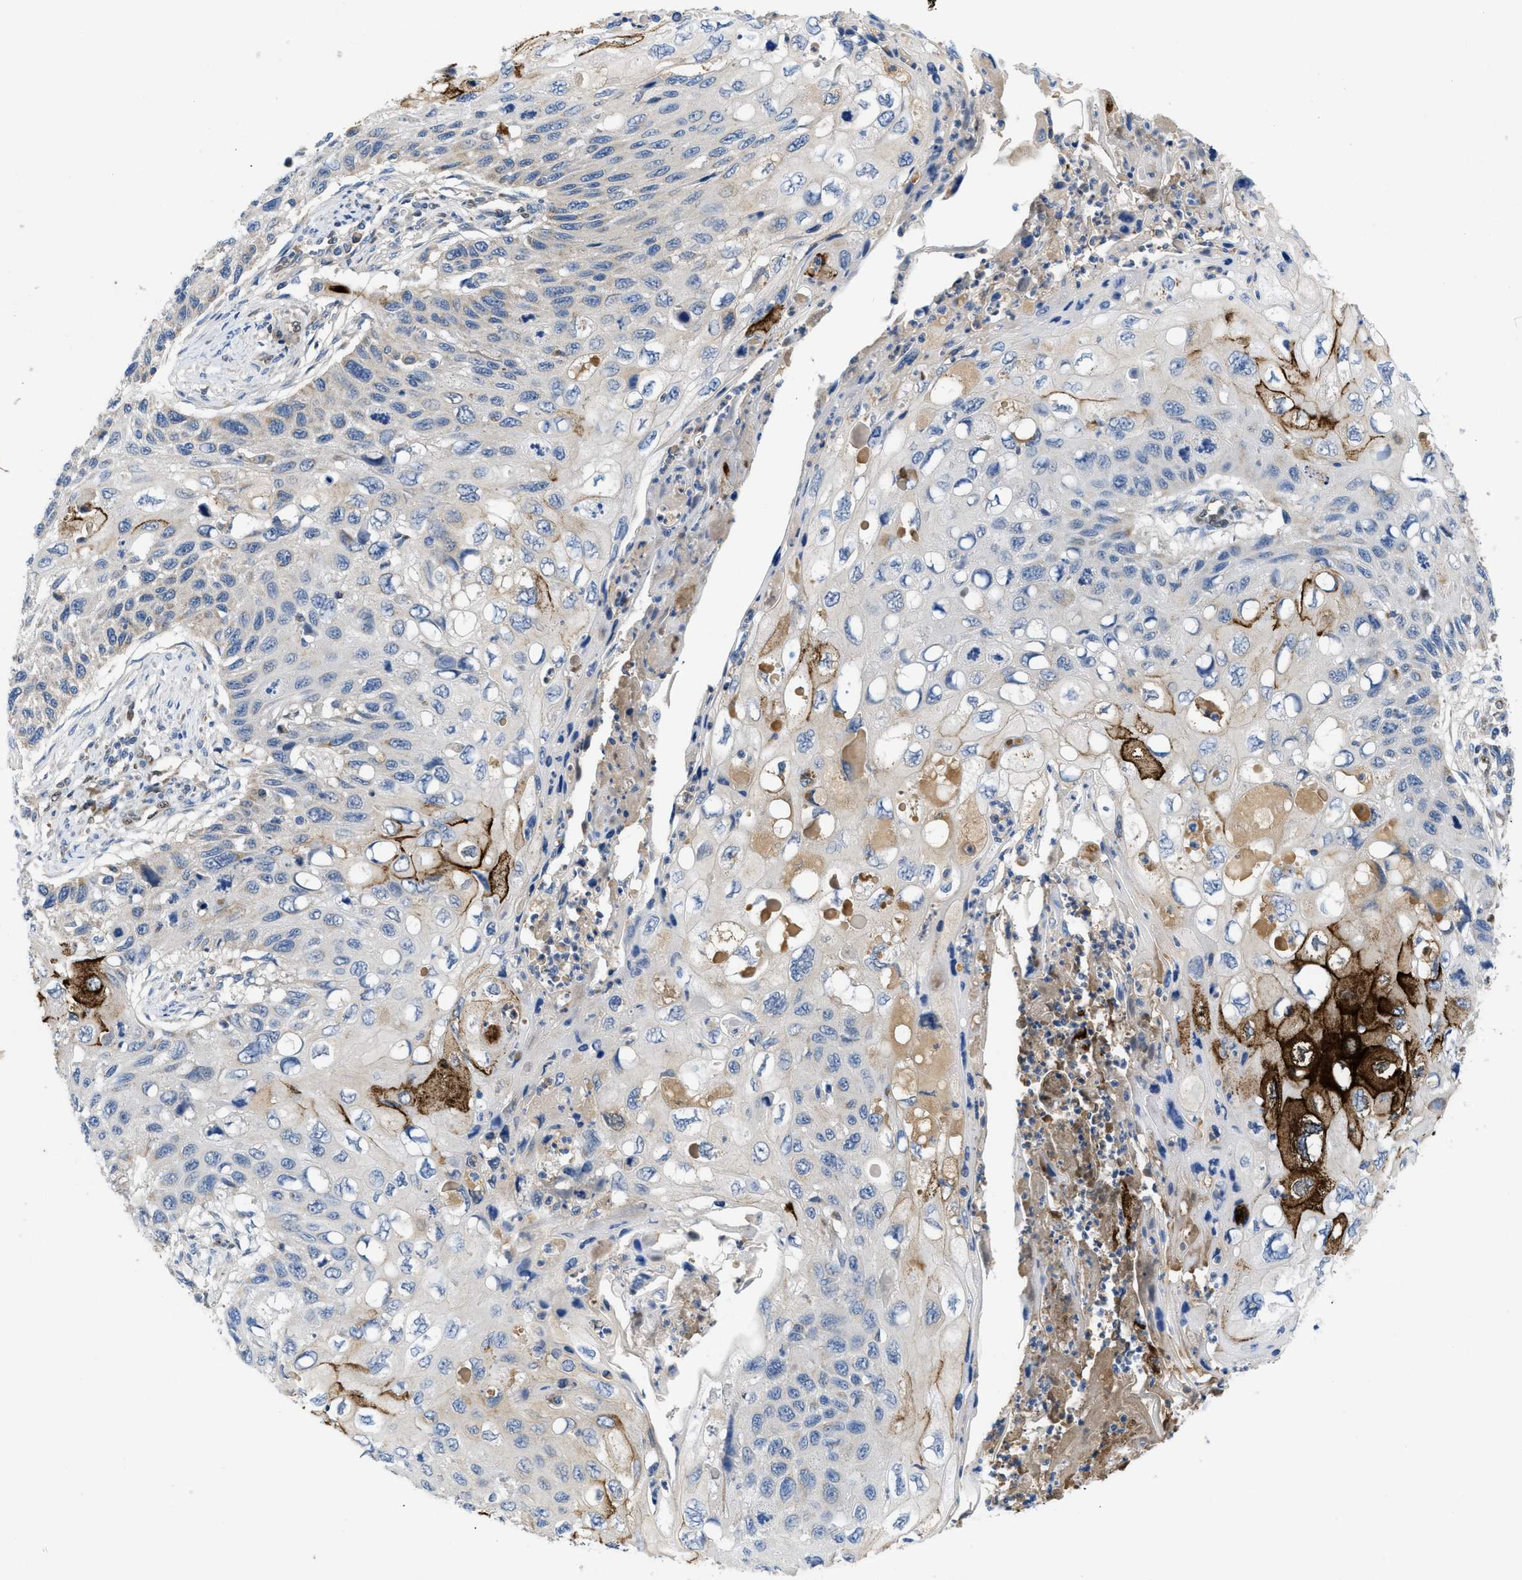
{"staining": {"intensity": "strong", "quantity": "<25%", "location": "cytoplasmic/membranous"}, "tissue": "cervical cancer", "cell_type": "Tumor cells", "image_type": "cancer", "snomed": [{"axis": "morphology", "description": "Squamous cell carcinoma, NOS"}, {"axis": "topography", "description": "Cervix"}], "caption": "The histopathology image demonstrates immunohistochemical staining of cervical cancer. There is strong cytoplasmic/membranous expression is identified in approximately <25% of tumor cells. Nuclei are stained in blue.", "gene": "PNKD", "patient": {"sex": "female", "age": 70}}